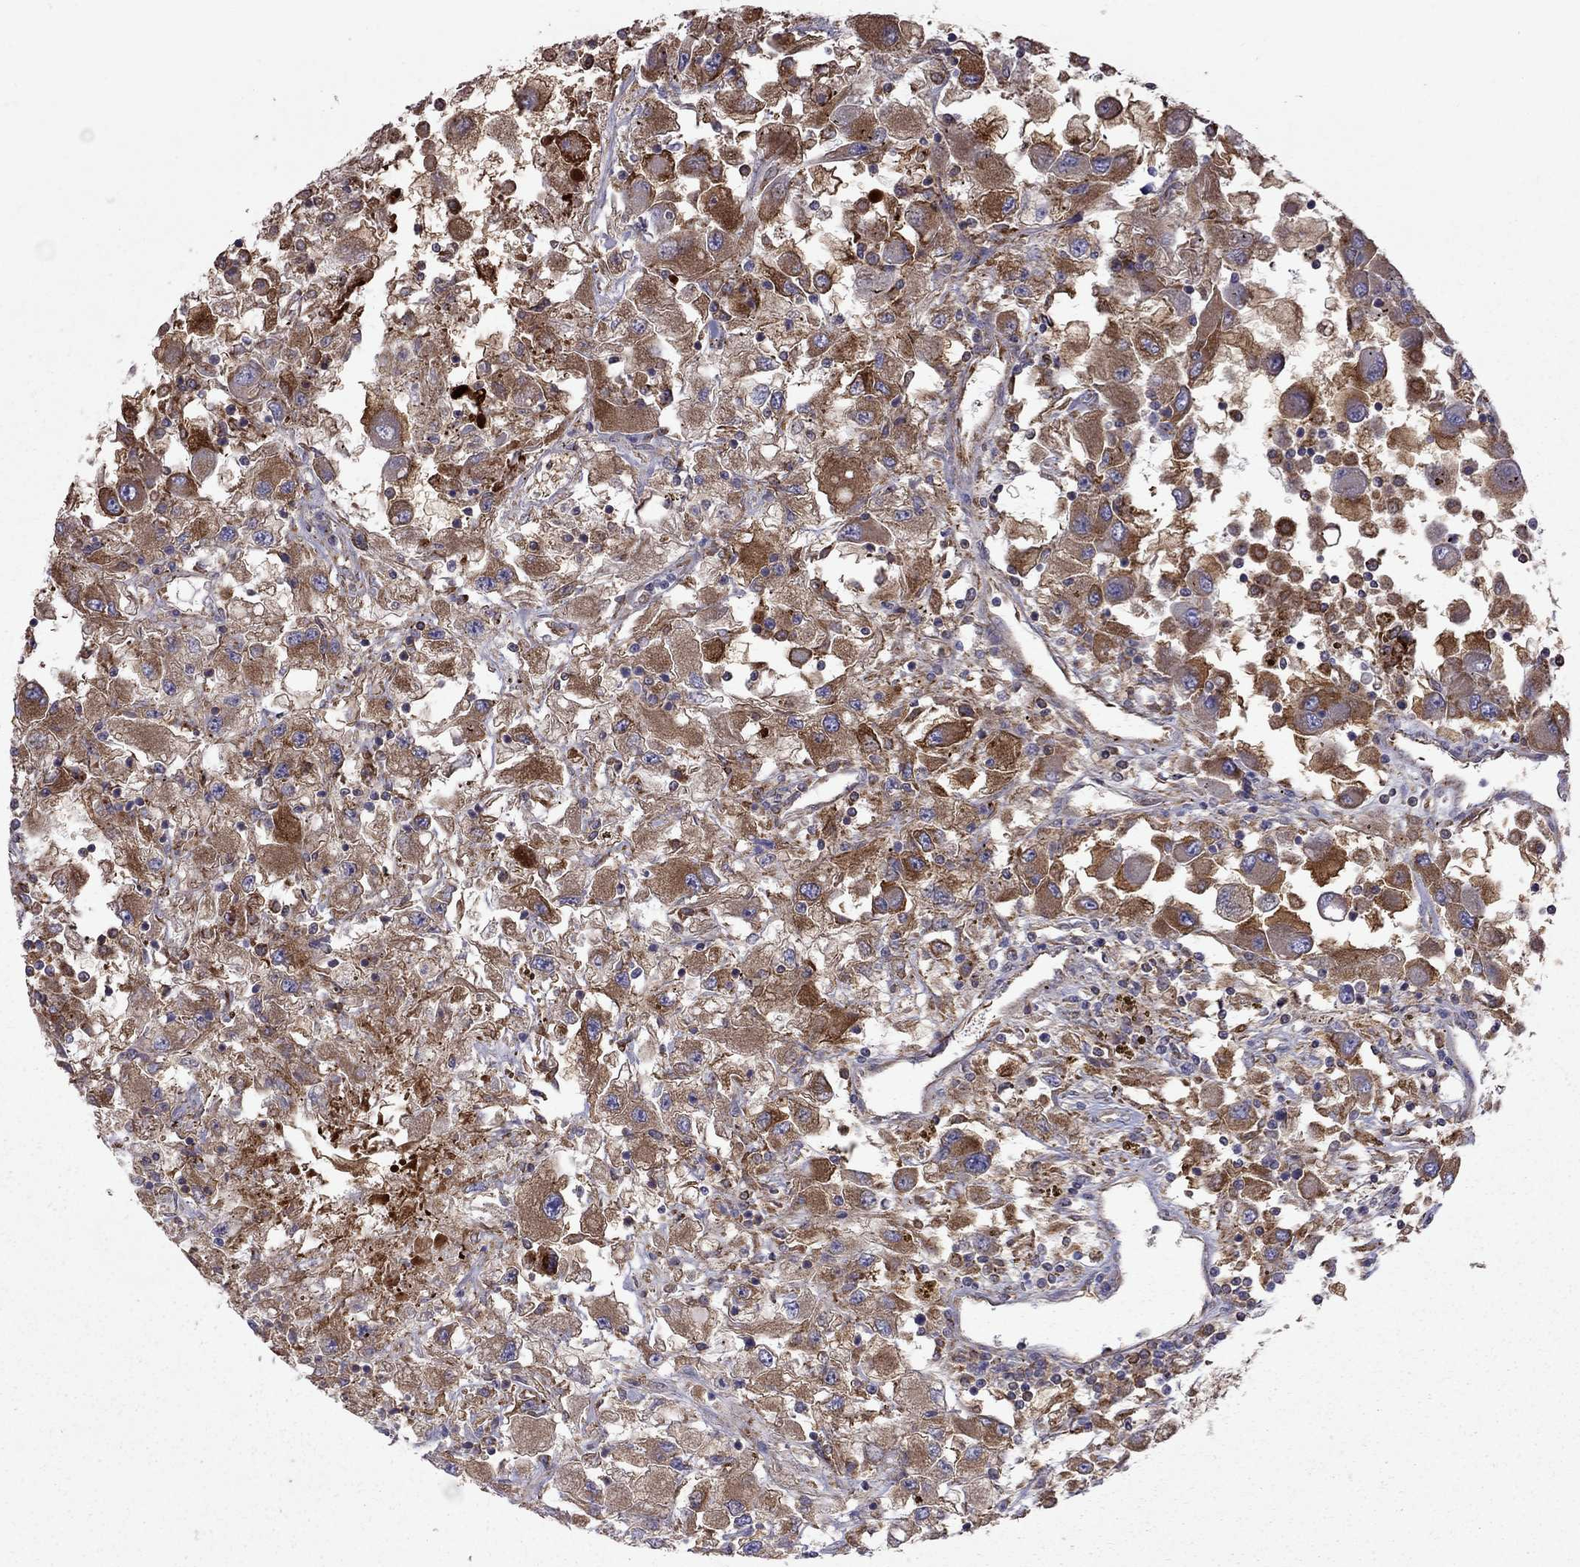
{"staining": {"intensity": "strong", "quantity": "25%-75%", "location": "cytoplasmic/membranous"}, "tissue": "renal cancer", "cell_type": "Tumor cells", "image_type": "cancer", "snomed": [{"axis": "morphology", "description": "Adenocarcinoma, NOS"}, {"axis": "topography", "description": "Kidney"}], "caption": "A brown stain labels strong cytoplasmic/membranous expression of a protein in renal adenocarcinoma tumor cells. The protein is shown in brown color, while the nuclei are stained blue.", "gene": "EIF4E3", "patient": {"sex": "female", "age": 67}}